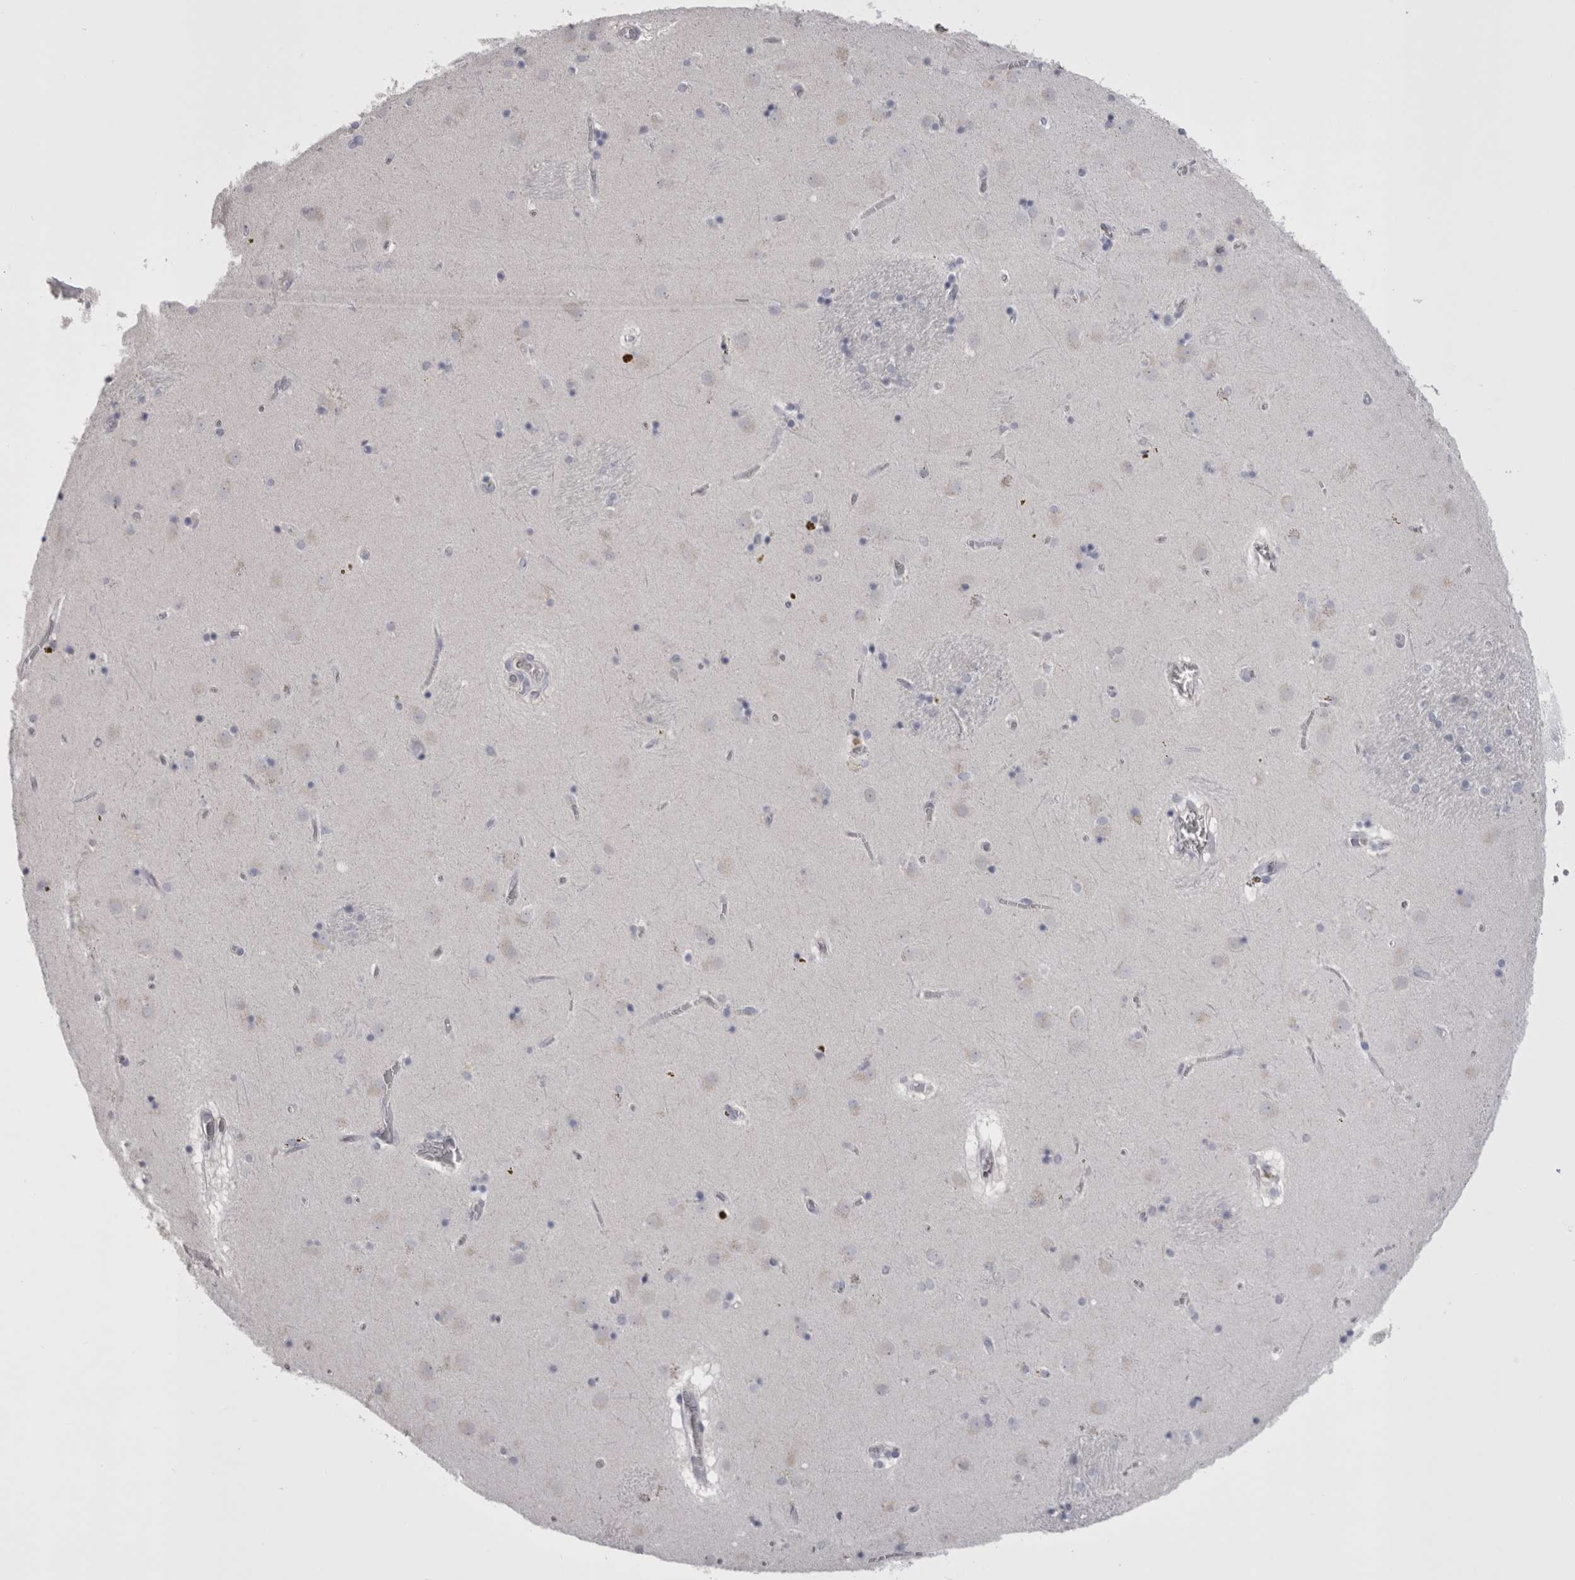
{"staining": {"intensity": "negative", "quantity": "none", "location": "none"}, "tissue": "caudate", "cell_type": "Glial cells", "image_type": "normal", "snomed": [{"axis": "morphology", "description": "Normal tissue, NOS"}, {"axis": "topography", "description": "Lateral ventricle wall"}], "caption": "Glial cells show no significant protein staining in benign caudate. Nuclei are stained in blue.", "gene": "CDHR5", "patient": {"sex": "male", "age": 70}}